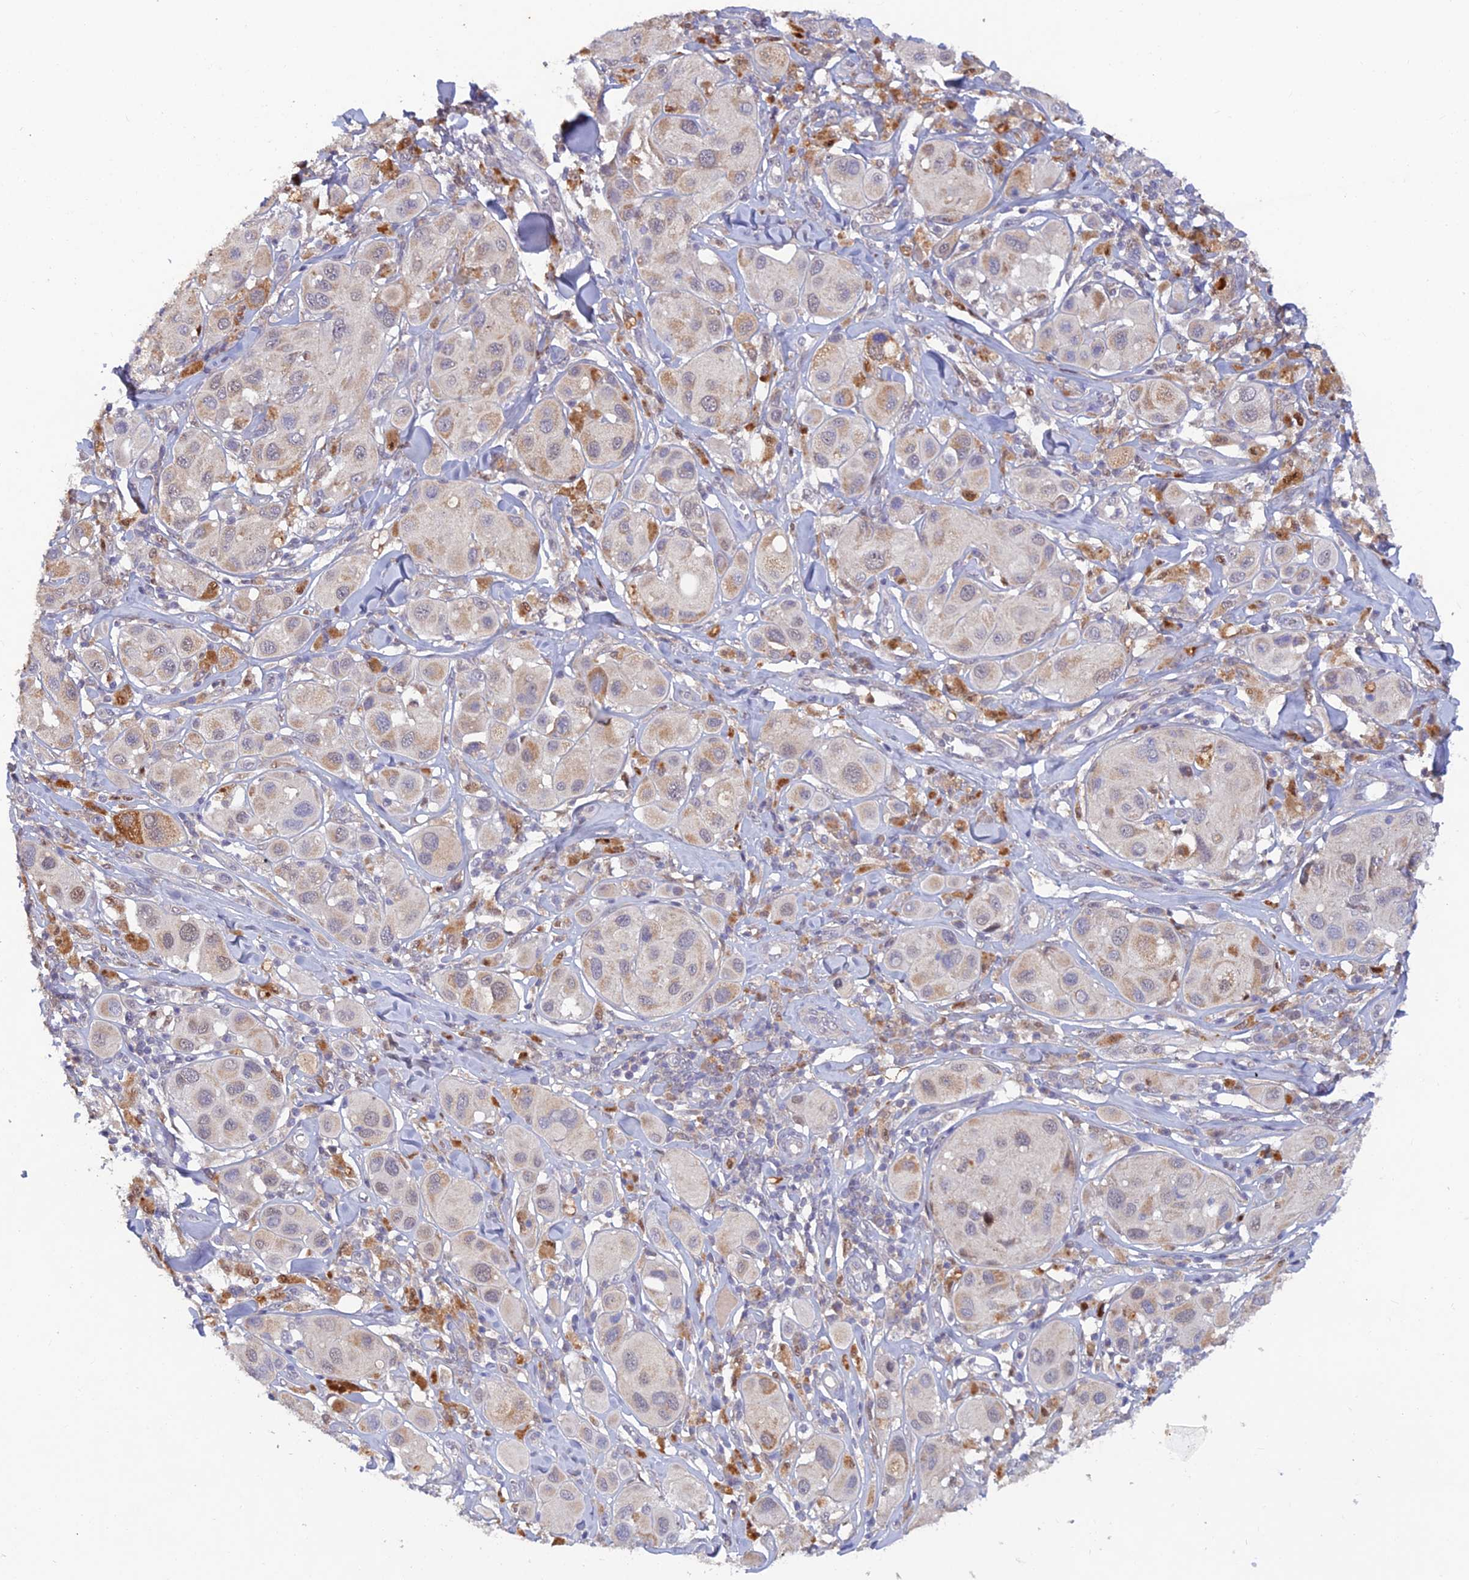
{"staining": {"intensity": "weak", "quantity": "<25%", "location": "cytoplasmic/membranous,nuclear"}, "tissue": "melanoma", "cell_type": "Tumor cells", "image_type": "cancer", "snomed": [{"axis": "morphology", "description": "Malignant melanoma, Metastatic site"}, {"axis": "topography", "description": "Skin"}], "caption": "An image of human malignant melanoma (metastatic site) is negative for staining in tumor cells.", "gene": "FASTKD5", "patient": {"sex": "male", "age": 41}}